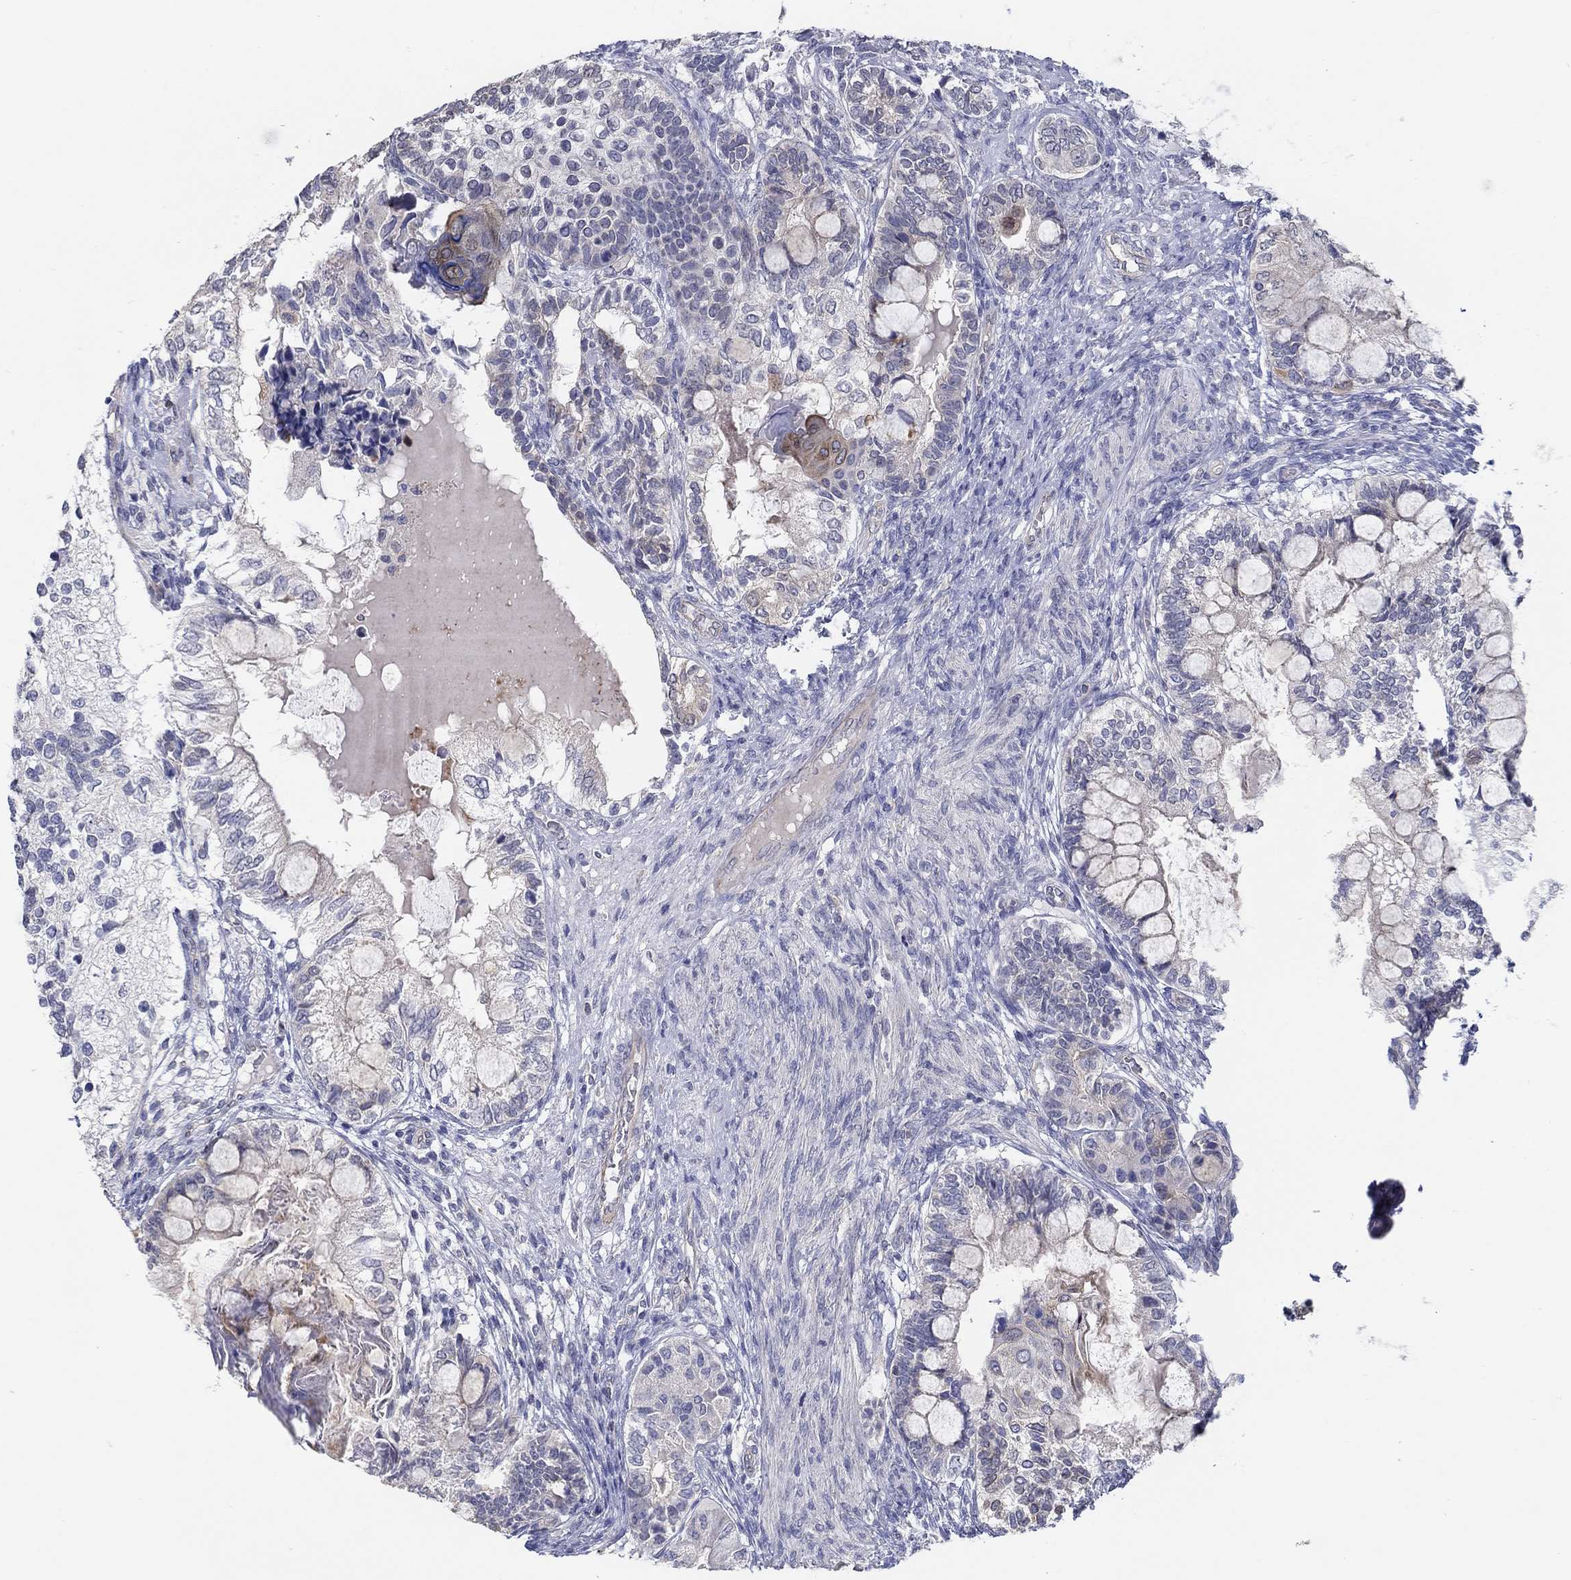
{"staining": {"intensity": "negative", "quantity": "none", "location": "none"}, "tissue": "testis cancer", "cell_type": "Tumor cells", "image_type": "cancer", "snomed": [{"axis": "morphology", "description": "Seminoma, NOS"}, {"axis": "morphology", "description": "Carcinoma, Embryonal, NOS"}, {"axis": "topography", "description": "Testis"}], "caption": "DAB (3,3'-diaminobenzidine) immunohistochemical staining of human testis cancer exhibits no significant staining in tumor cells. (Stains: DAB (3,3'-diaminobenzidine) immunohistochemistry (IHC) with hematoxylin counter stain, Microscopy: brightfield microscopy at high magnification).", "gene": "ERMP1", "patient": {"sex": "male", "age": 41}}